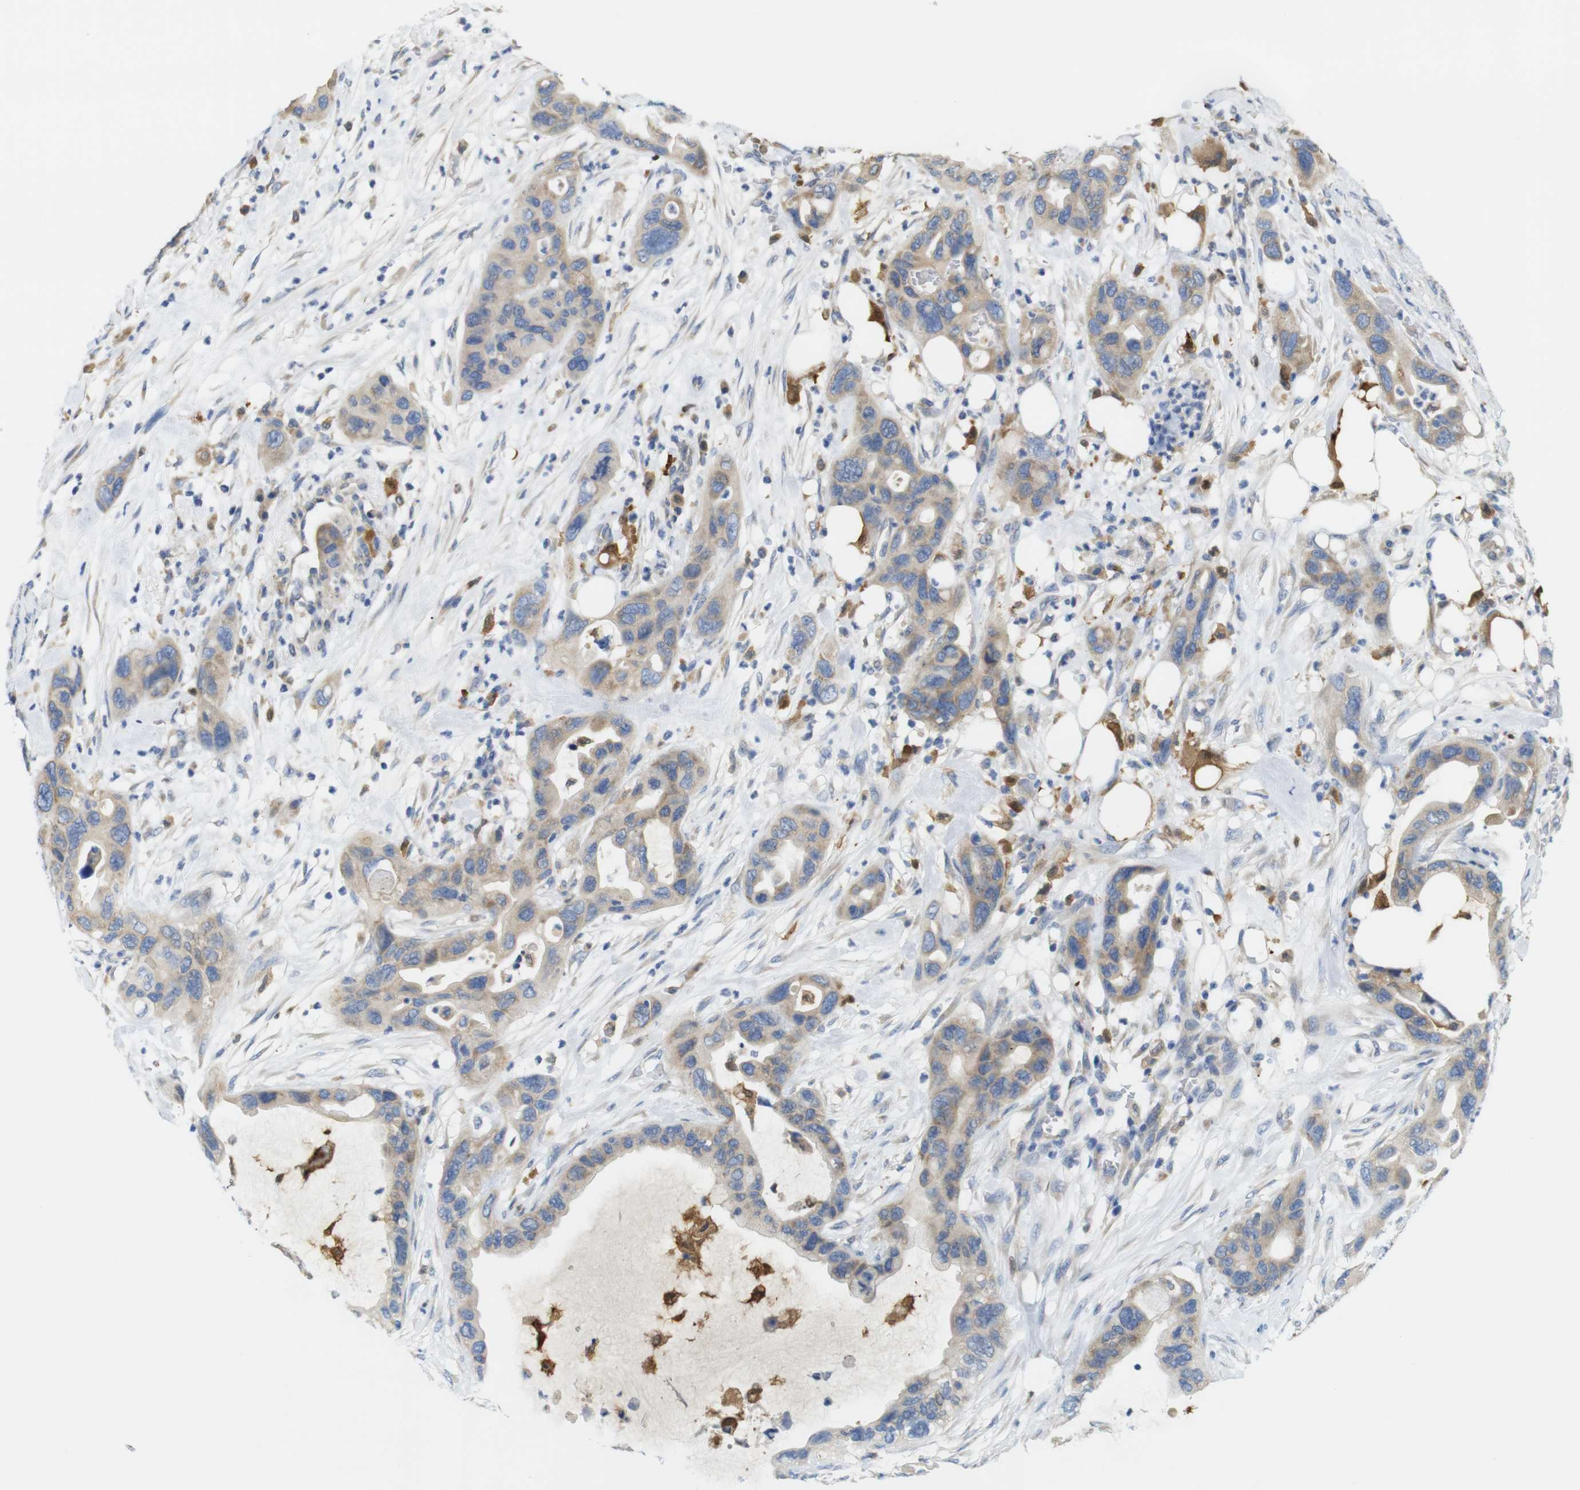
{"staining": {"intensity": "weak", "quantity": ">75%", "location": "cytoplasmic/membranous"}, "tissue": "pancreatic cancer", "cell_type": "Tumor cells", "image_type": "cancer", "snomed": [{"axis": "morphology", "description": "Adenocarcinoma, NOS"}, {"axis": "topography", "description": "Pancreas"}], "caption": "Human pancreatic cancer (adenocarcinoma) stained with a protein marker displays weak staining in tumor cells.", "gene": "NEBL", "patient": {"sex": "female", "age": 71}}